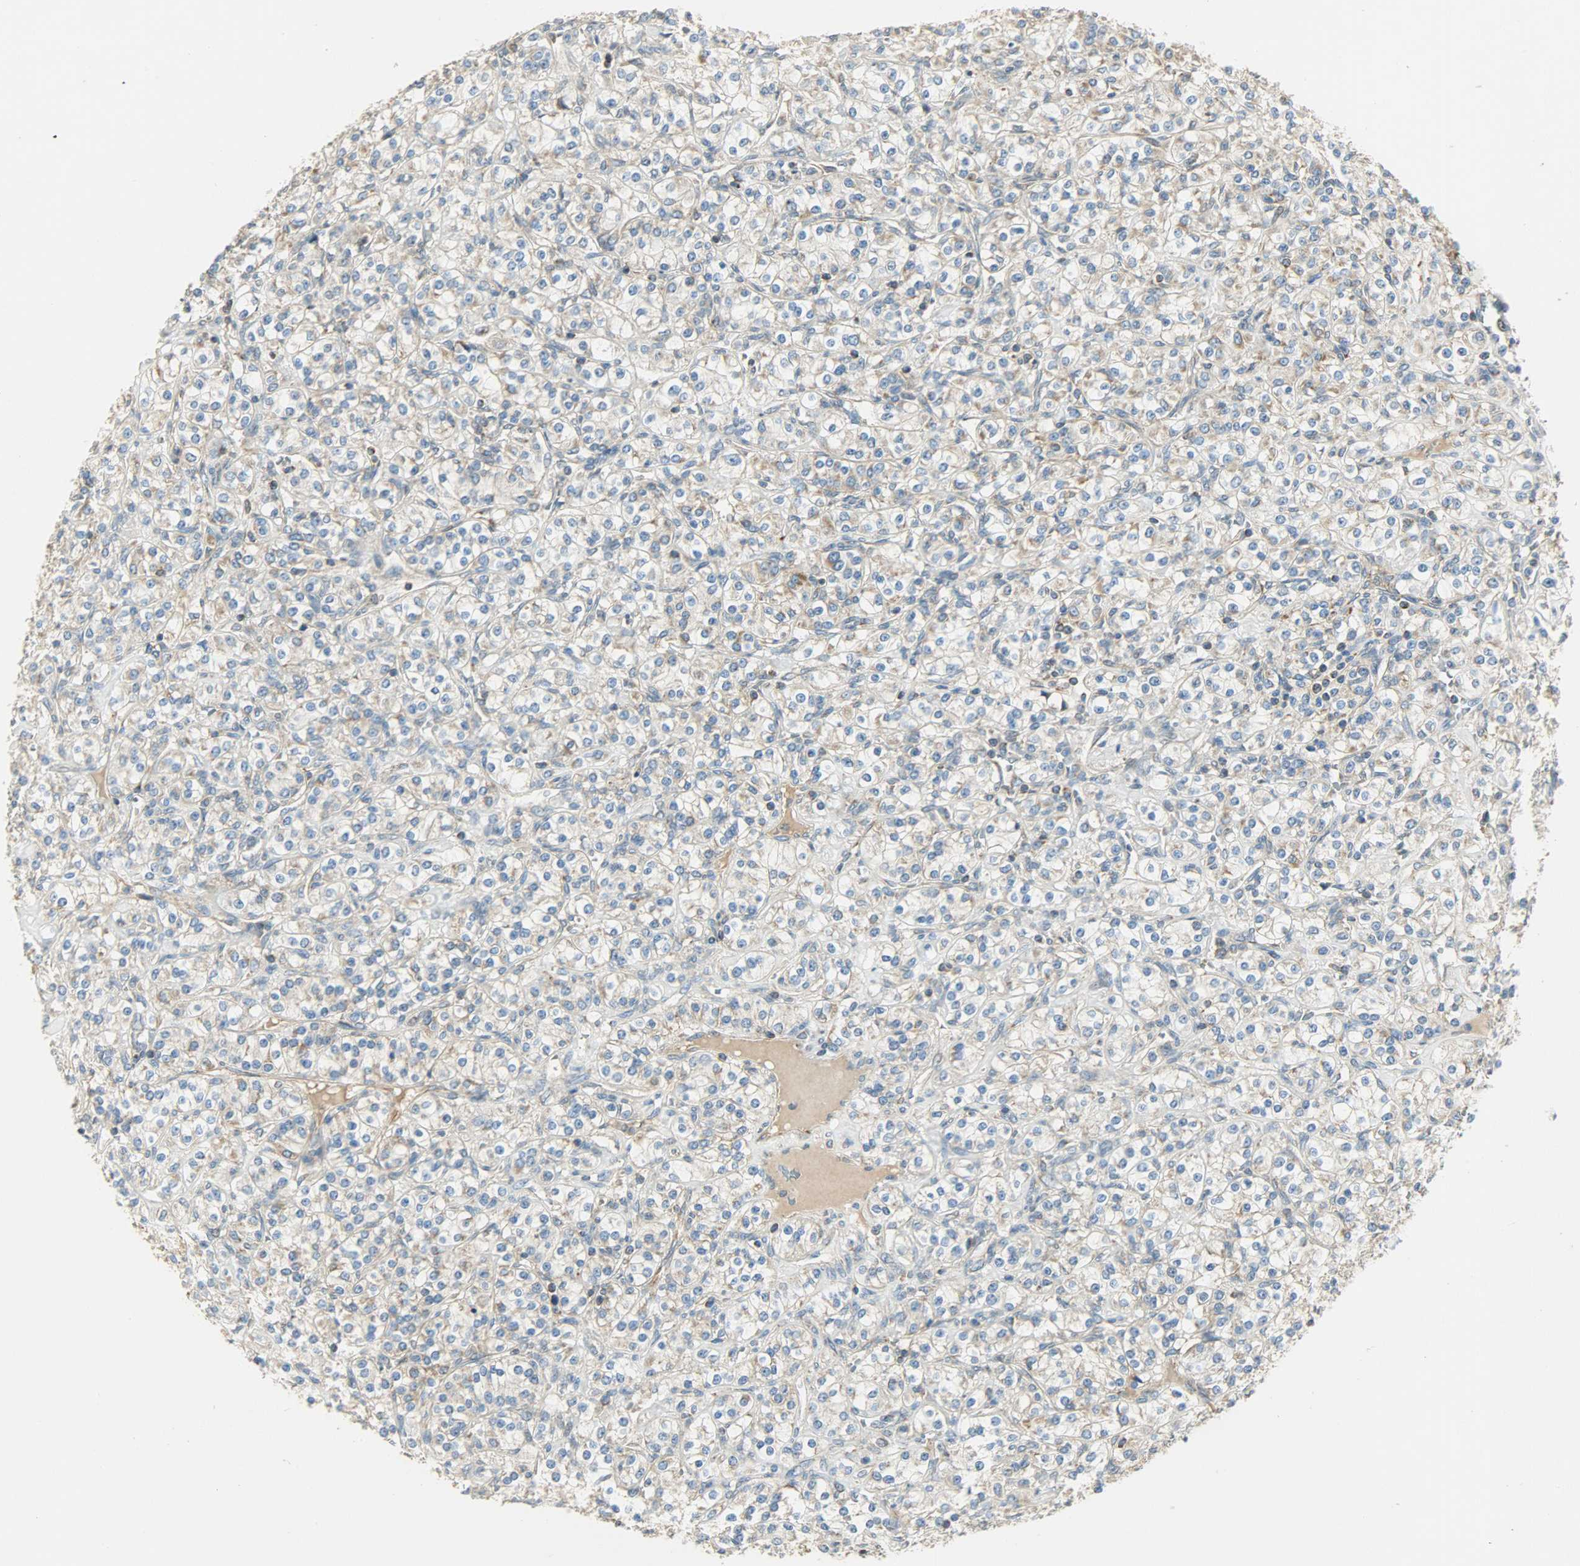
{"staining": {"intensity": "weak", "quantity": "25%-75%", "location": "cytoplasmic/membranous"}, "tissue": "renal cancer", "cell_type": "Tumor cells", "image_type": "cancer", "snomed": [{"axis": "morphology", "description": "Adenocarcinoma, NOS"}, {"axis": "topography", "description": "Kidney"}], "caption": "A brown stain labels weak cytoplasmic/membranous expression of a protein in human renal adenocarcinoma tumor cells.", "gene": "NNT", "patient": {"sex": "male", "age": 77}}